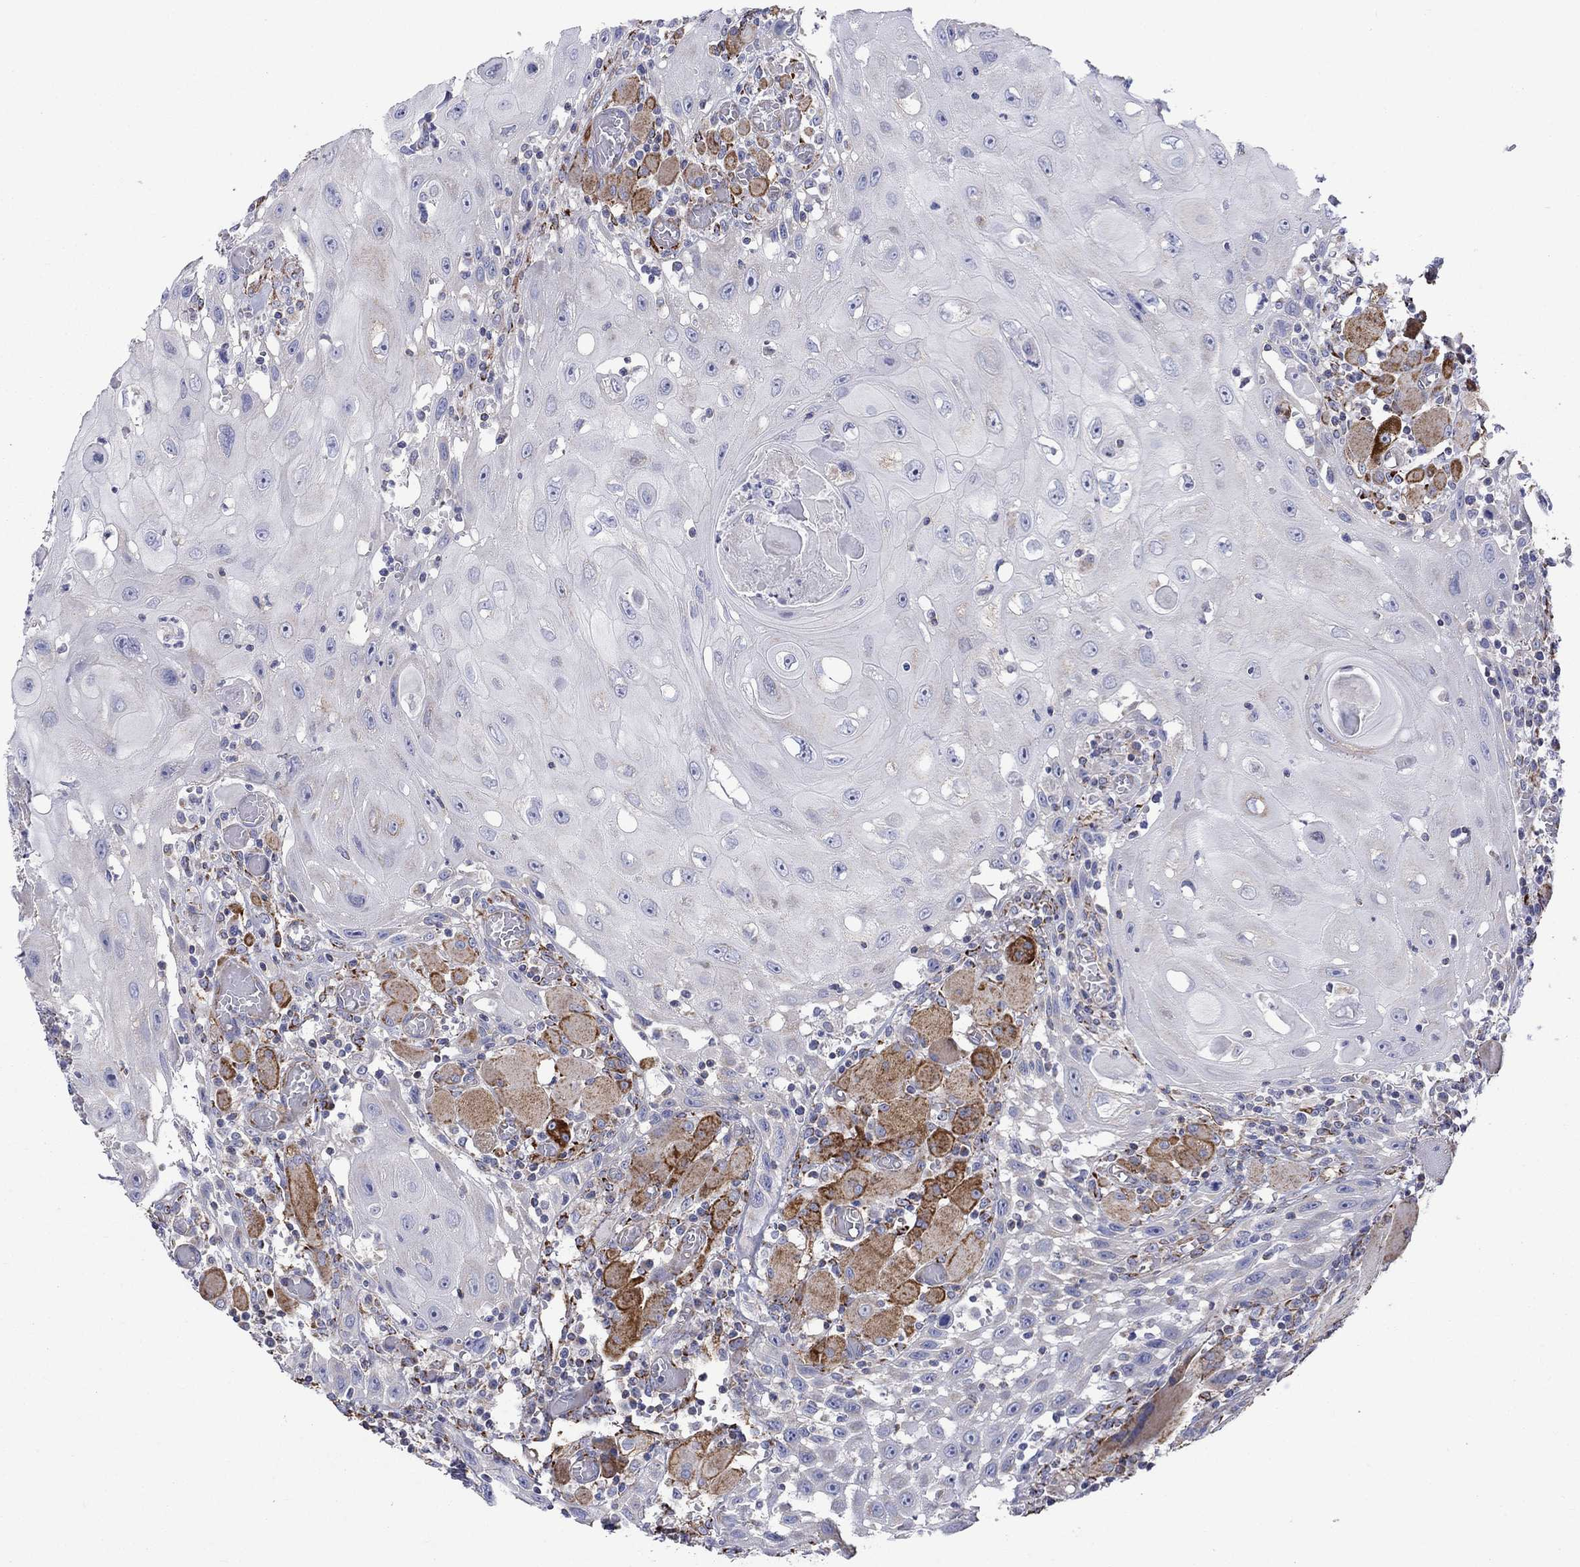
{"staining": {"intensity": "negative", "quantity": "none", "location": "none"}, "tissue": "head and neck cancer", "cell_type": "Tumor cells", "image_type": "cancer", "snomed": [{"axis": "morphology", "description": "Normal tissue, NOS"}, {"axis": "morphology", "description": "Squamous cell carcinoma, NOS"}, {"axis": "topography", "description": "Oral tissue"}, {"axis": "topography", "description": "Head-Neck"}], "caption": "Immunohistochemical staining of human head and neck cancer demonstrates no significant staining in tumor cells.", "gene": "CISD1", "patient": {"sex": "male", "age": 71}}